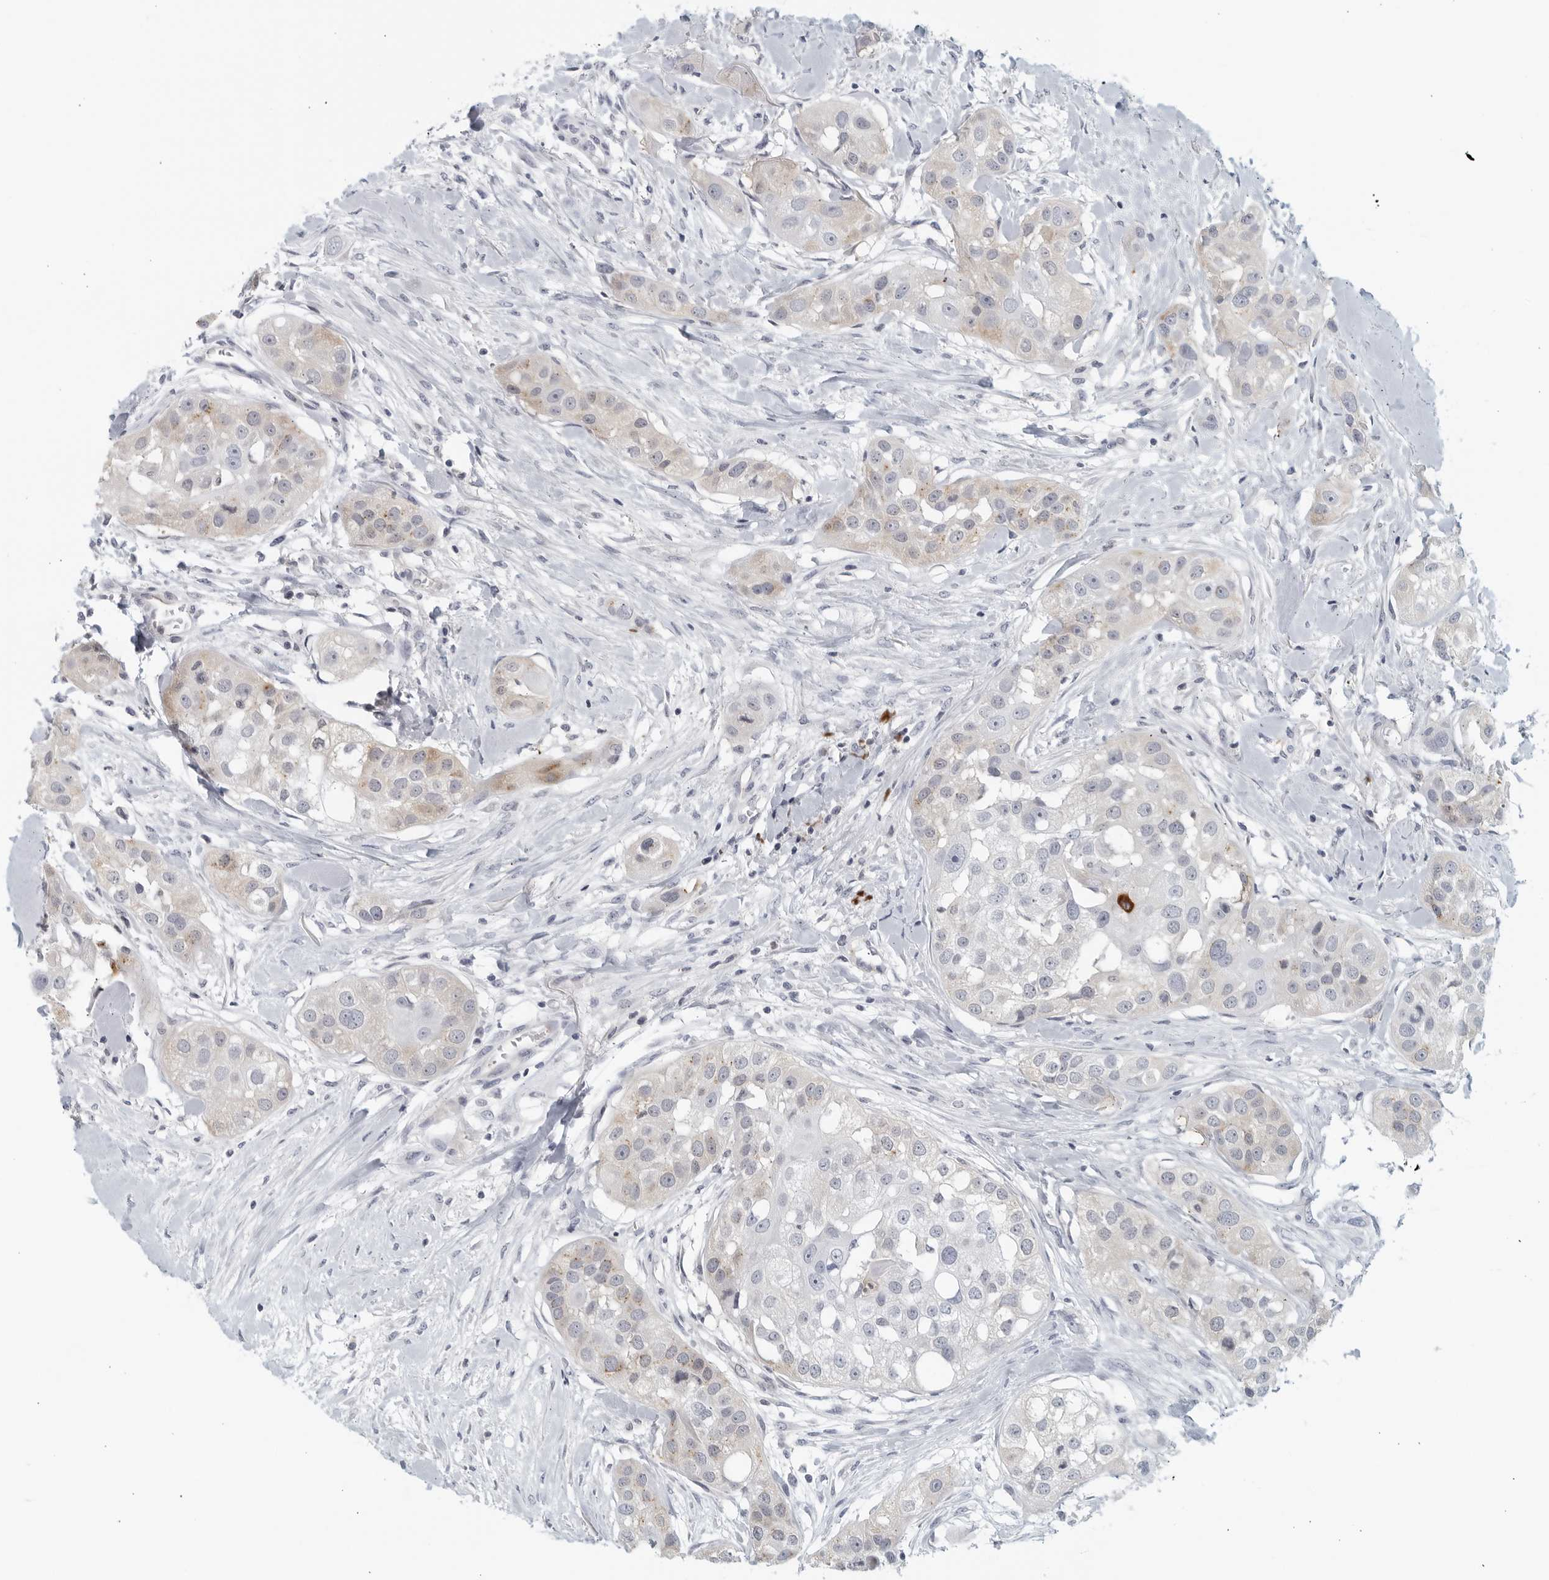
{"staining": {"intensity": "weak", "quantity": "<25%", "location": "cytoplasmic/membranous"}, "tissue": "head and neck cancer", "cell_type": "Tumor cells", "image_type": "cancer", "snomed": [{"axis": "morphology", "description": "Normal tissue, NOS"}, {"axis": "morphology", "description": "Squamous cell carcinoma, NOS"}, {"axis": "topography", "description": "Skeletal muscle"}, {"axis": "topography", "description": "Head-Neck"}], "caption": "The IHC histopathology image has no significant expression in tumor cells of head and neck cancer (squamous cell carcinoma) tissue.", "gene": "MATN1", "patient": {"sex": "male", "age": 51}}